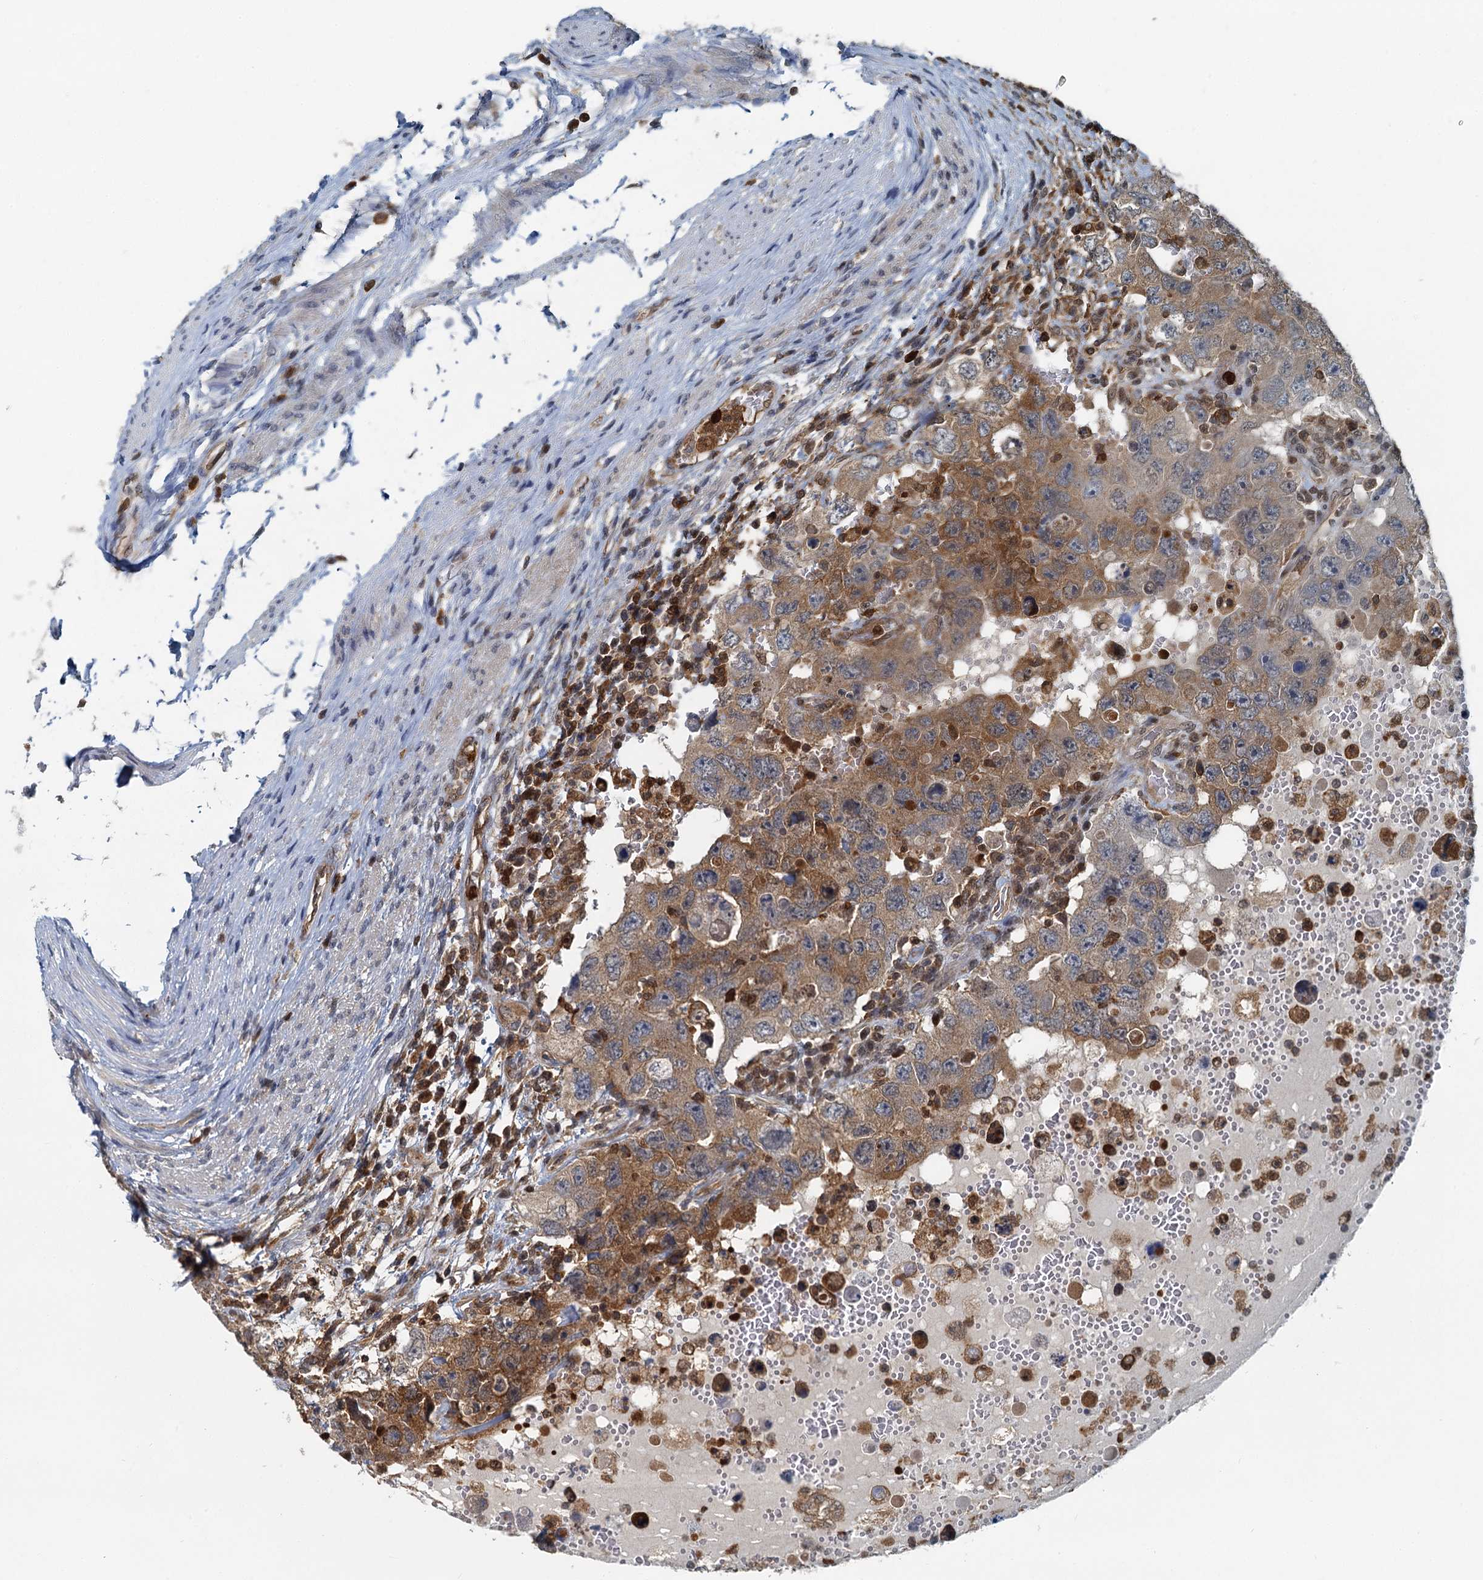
{"staining": {"intensity": "moderate", "quantity": "25%-75%", "location": "cytoplasmic/membranous"}, "tissue": "testis cancer", "cell_type": "Tumor cells", "image_type": "cancer", "snomed": [{"axis": "morphology", "description": "Carcinoma, Embryonal, NOS"}, {"axis": "topography", "description": "Testis"}], "caption": "Immunohistochemical staining of testis embryonal carcinoma reveals moderate cytoplasmic/membranous protein expression in about 25%-75% of tumor cells. (DAB = brown stain, brightfield microscopy at high magnification).", "gene": "GPI", "patient": {"sex": "male", "age": 26}}